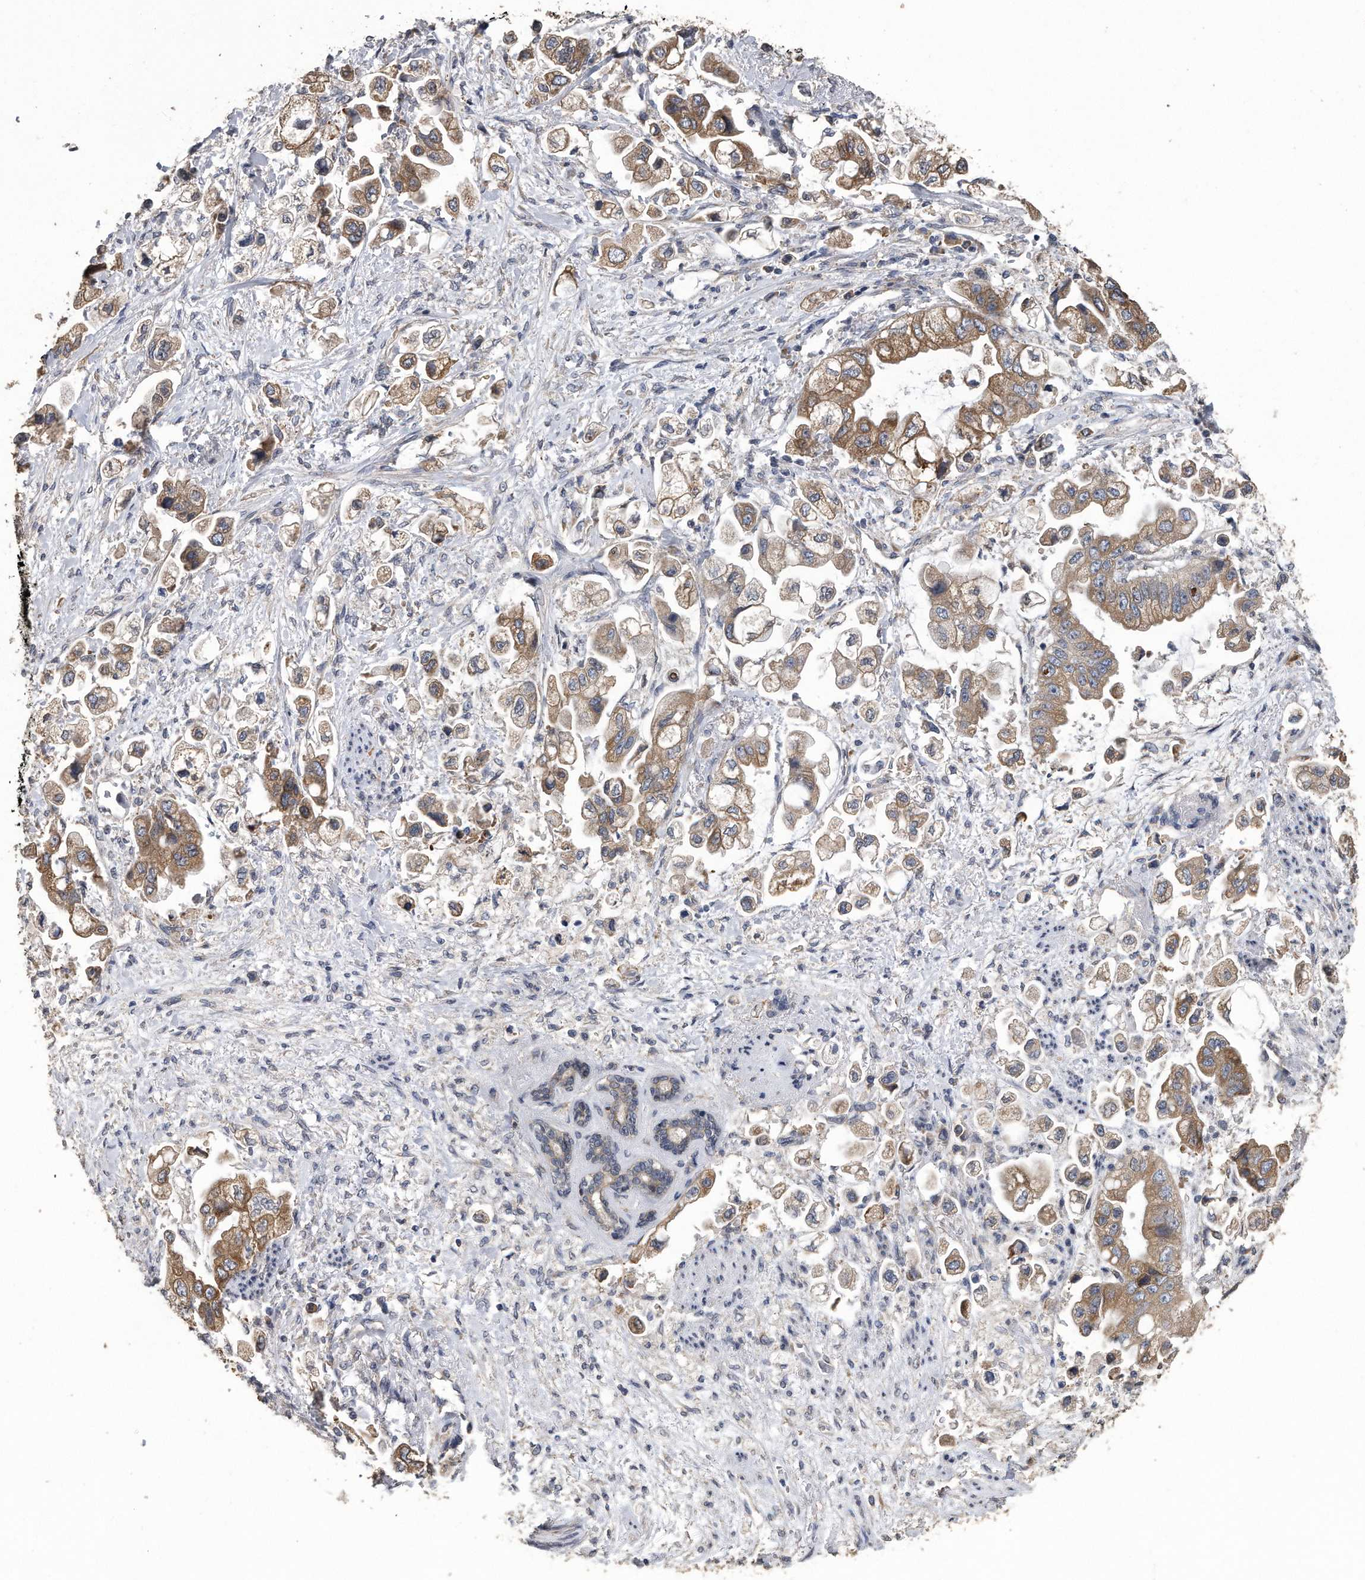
{"staining": {"intensity": "moderate", "quantity": ">75%", "location": "cytoplasmic/membranous"}, "tissue": "stomach cancer", "cell_type": "Tumor cells", "image_type": "cancer", "snomed": [{"axis": "morphology", "description": "Adenocarcinoma, NOS"}, {"axis": "topography", "description": "Stomach"}], "caption": "Stomach cancer (adenocarcinoma) was stained to show a protein in brown. There is medium levels of moderate cytoplasmic/membranous expression in approximately >75% of tumor cells.", "gene": "PCLO", "patient": {"sex": "male", "age": 62}}